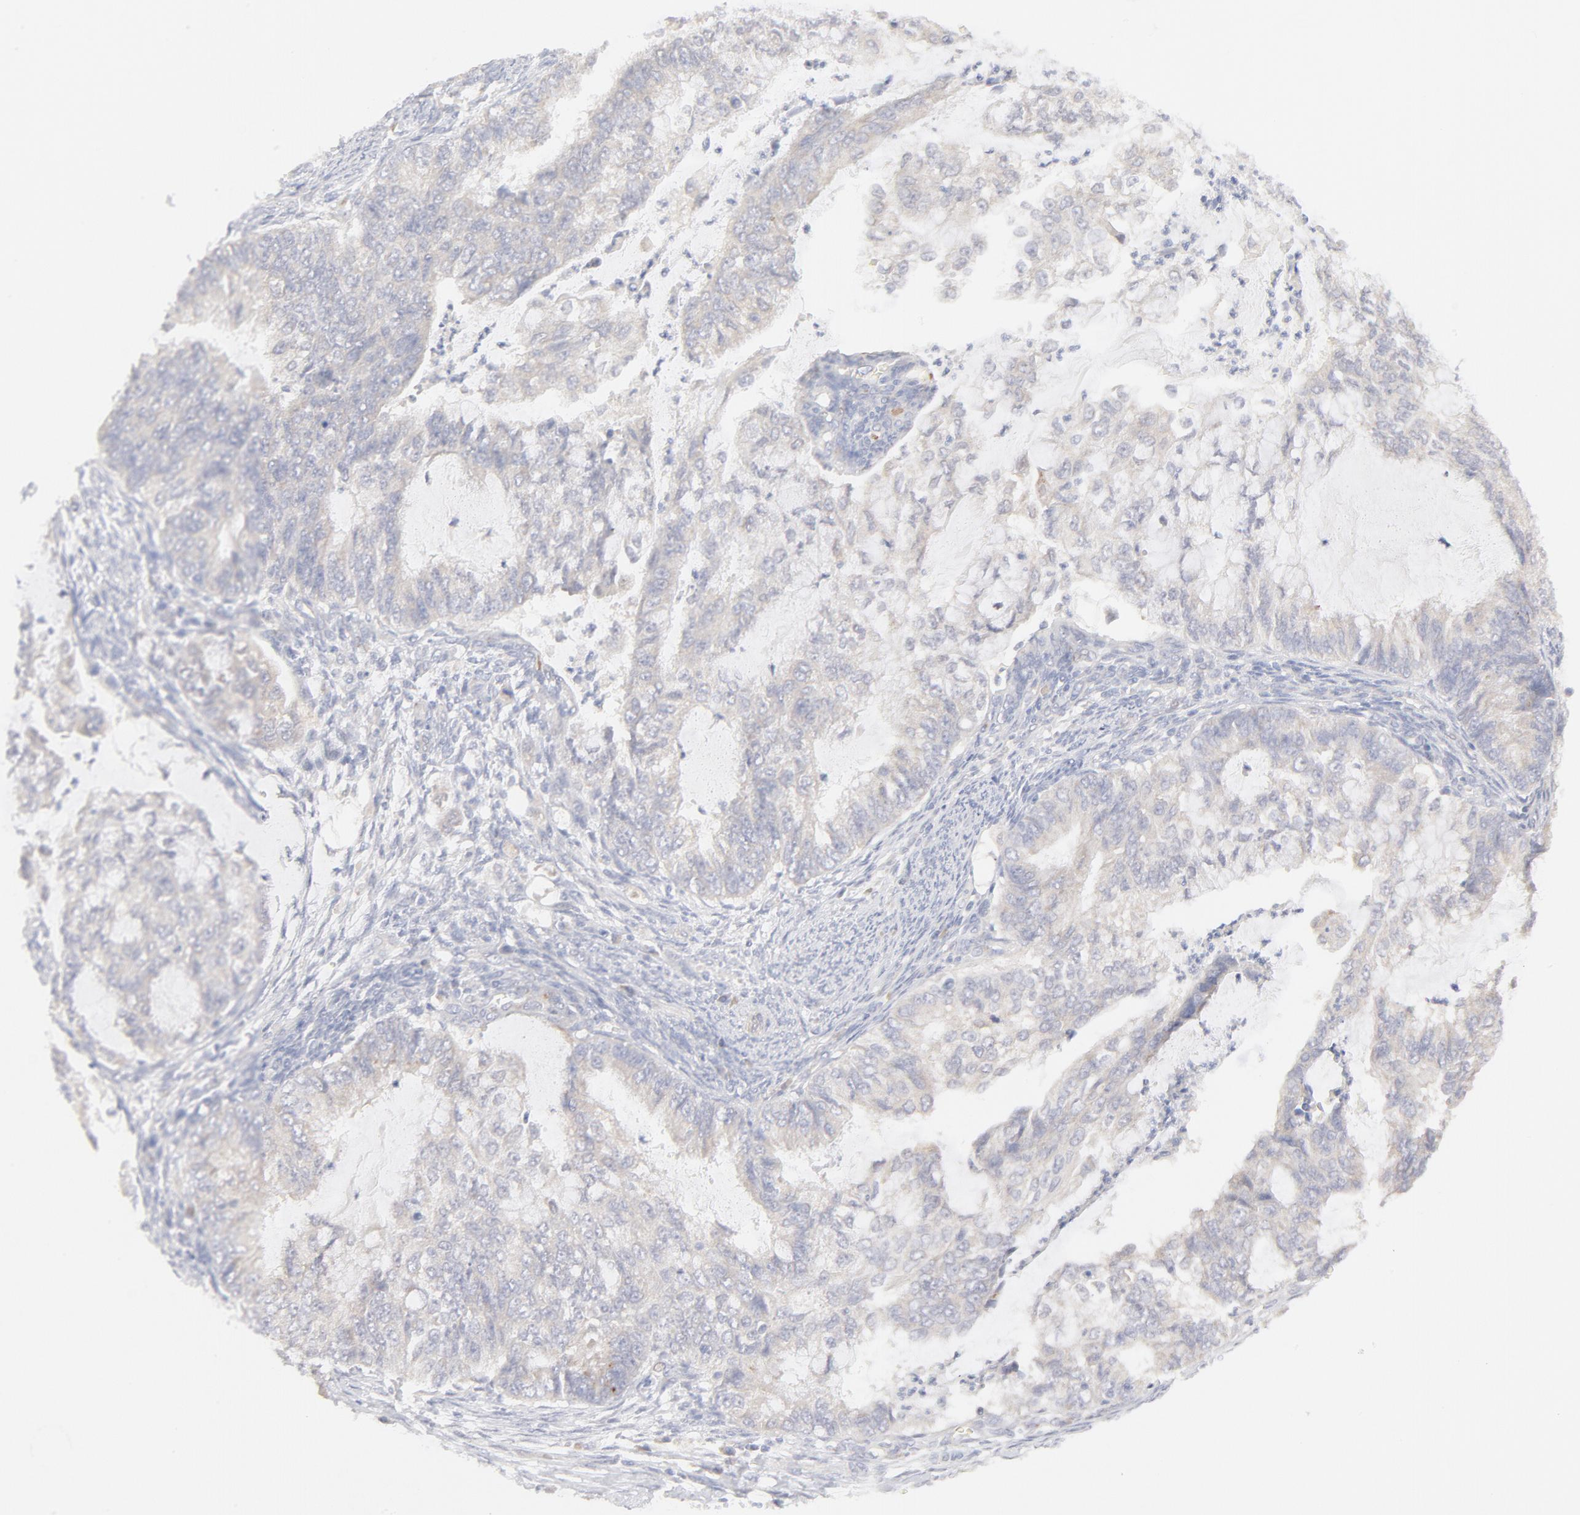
{"staining": {"intensity": "weak", "quantity": "25%-75%", "location": "cytoplasmic/membranous"}, "tissue": "endometrial cancer", "cell_type": "Tumor cells", "image_type": "cancer", "snomed": [{"axis": "morphology", "description": "Adenocarcinoma, NOS"}, {"axis": "topography", "description": "Endometrium"}], "caption": "Endometrial cancer stained with DAB IHC displays low levels of weak cytoplasmic/membranous positivity in about 25%-75% of tumor cells. The staining was performed using DAB, with brown indicating positive protein expression. Nuclei are stained blue with hematoxylin.", "gene": "NKX2-2", "patient": {"sex": "female", "age": 75}}